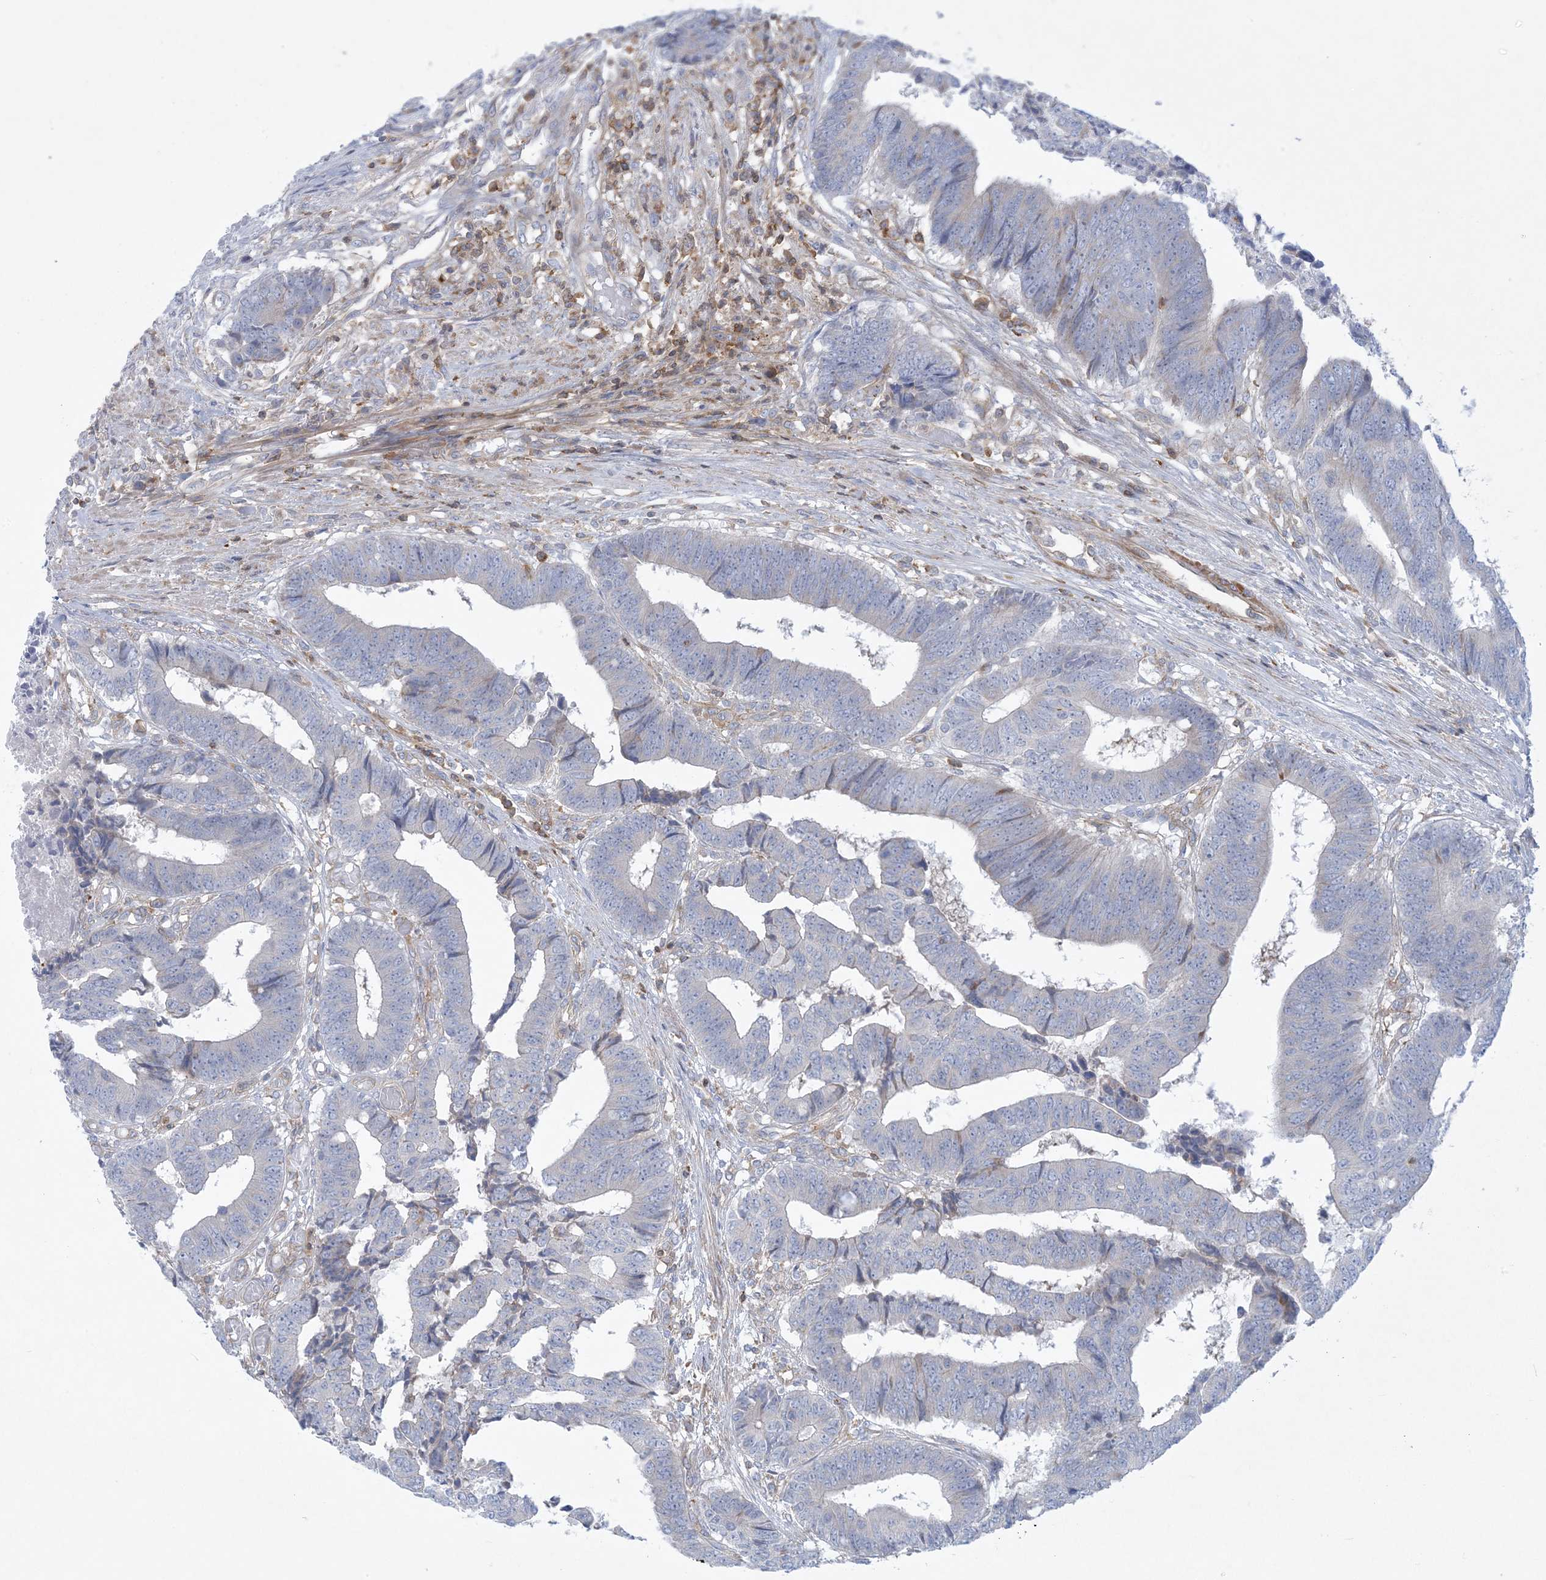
{"staining": {"intensity": "negative", "quantity": "none", "location": "none"}, "tissue": "colorectal cancer", "cell_type": "Tumor cells", "image_type": "cancer", "snomed": [{"axis": "morphology", "description": "Adenocarcinoma, NOS"}, {"axis": "topography", "description": "Rectum"}], "caption": "There is no significant positivity in tumor cells of colorectal adenocarcinoma. (Immunohistochemistry, brightfield microscopy, high magnification).", "gene": "ARHGAP30", "patient": {"sex": "male", "age": 84}}